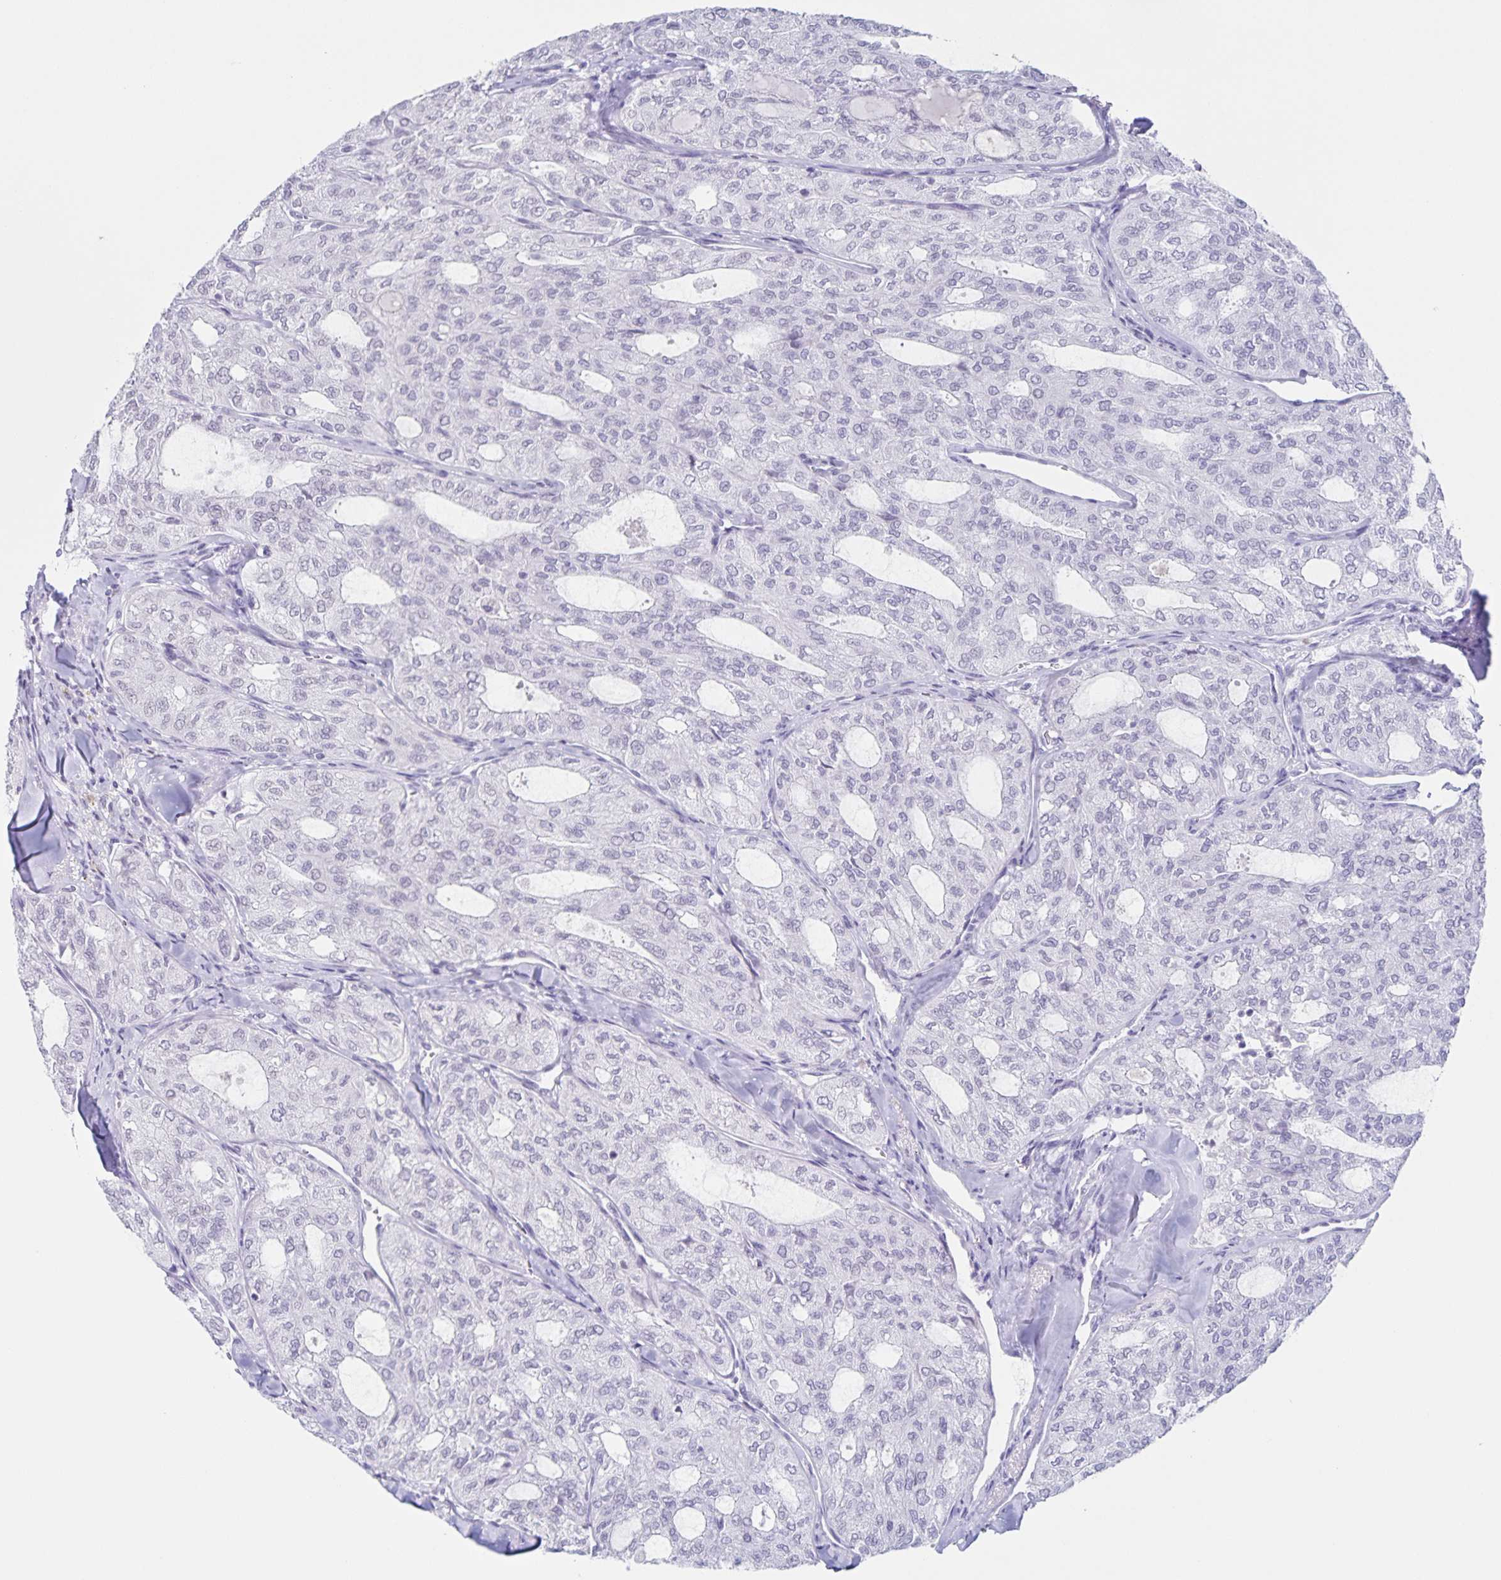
{"staining": {"intensity": "negative", "quantity": "none", "location": "none"}, "tissue": "thyroid cancer", "cell_type": "Tumor cells", "image_type": "cancer", "snomed": [{"axis": "morphology", "description": "Follicular adenoma carcinoma, NOS"}, {"axis": "topography", "description": "Thyroid gland"}], "caption": "DAB immunohistochemical staining of human thyroid cancer (follicular adenoma carcinoma) demonstrates no significant staining in tumor cells. (DAB immunohistochemistry with hematoxylin counter stain).", "gene": "LCE6A", "patient": {"sex": "male", "age": 75}}